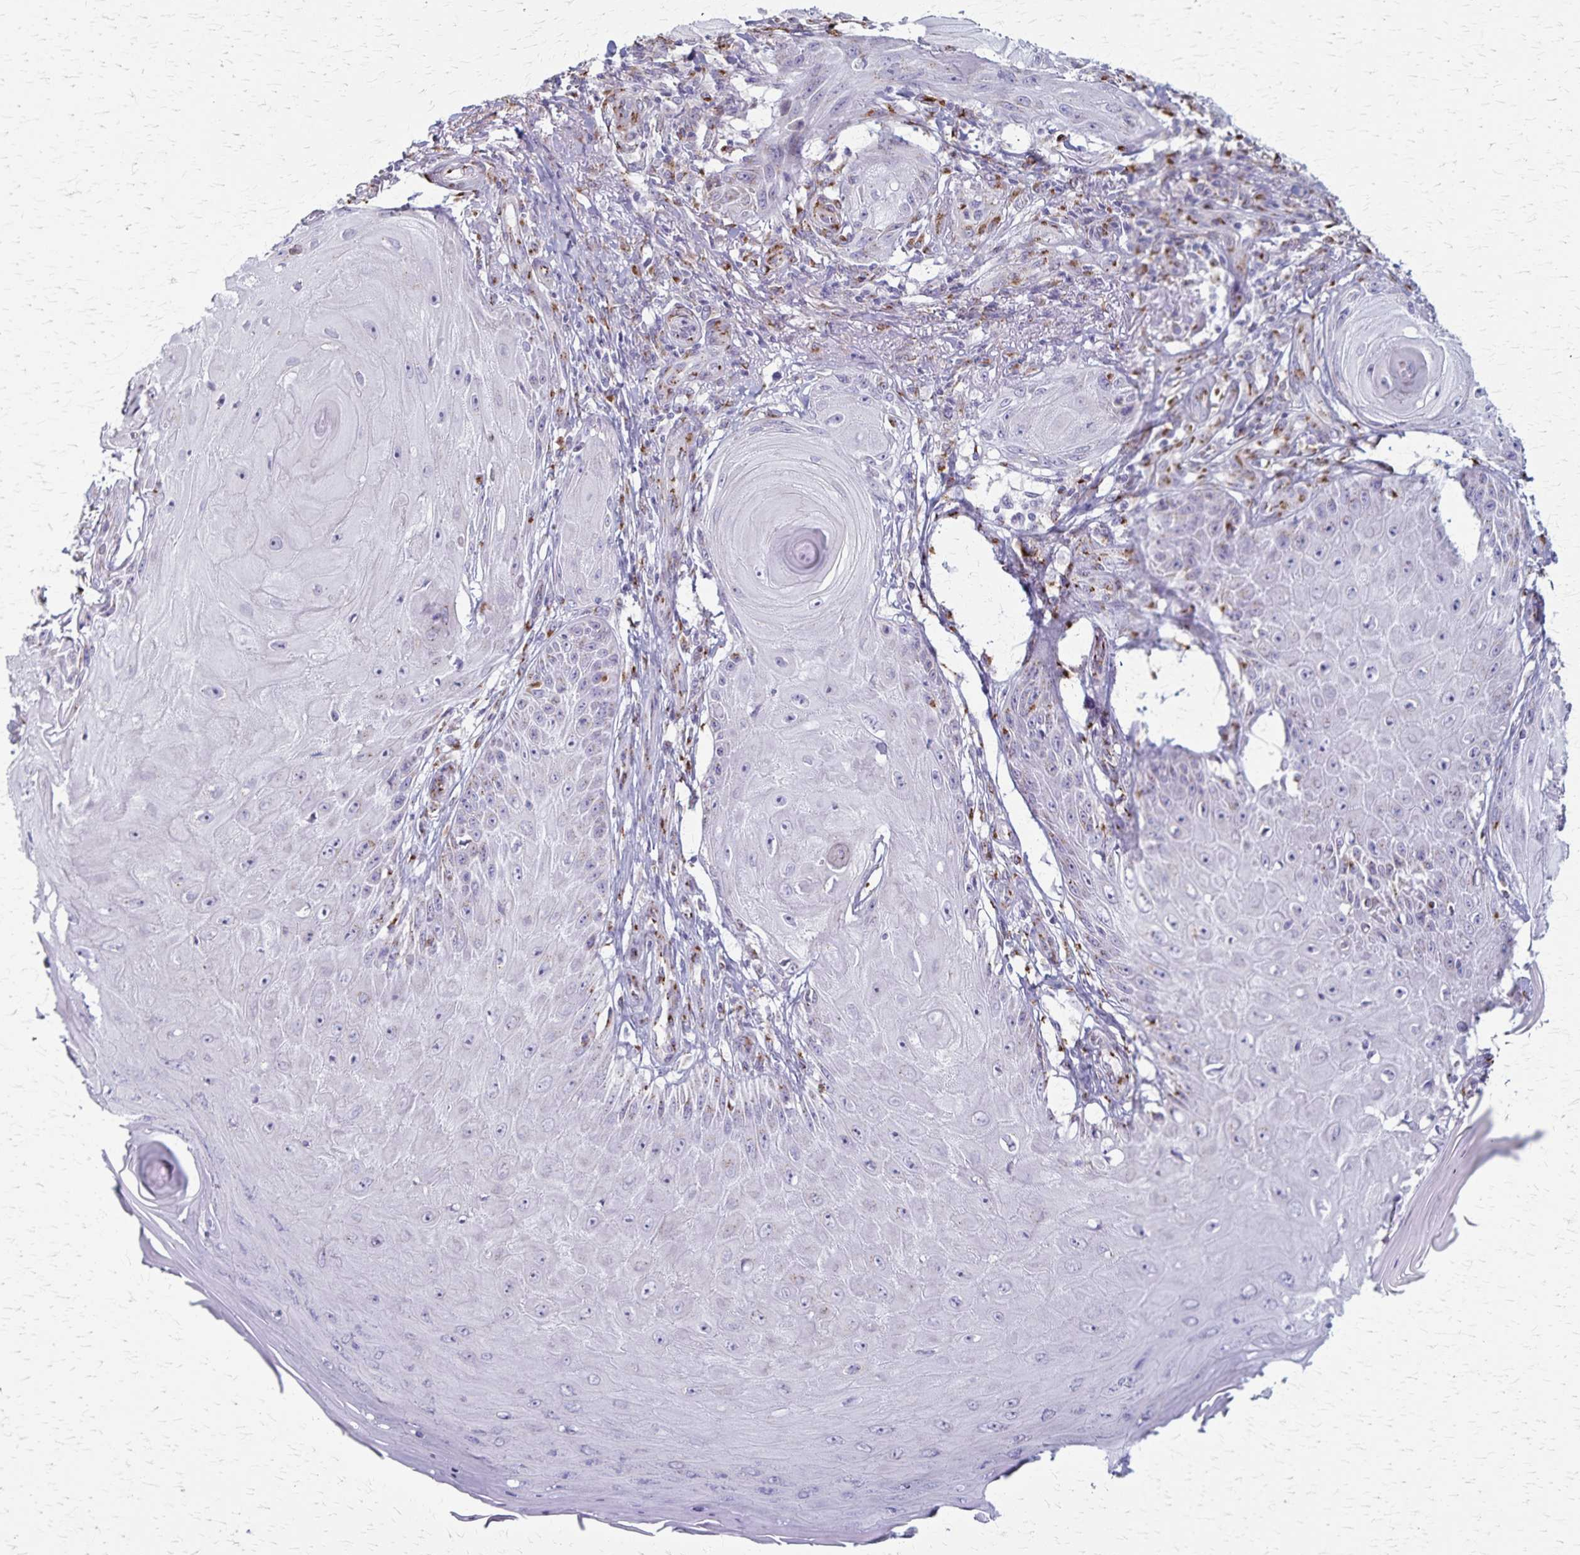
{"staining": {"intensity": "negative", "quantity": "none", "location": "none"}, "tissue": "skin cancer", "cell_type": "Tumor cells", "image_type": "cancer", "snomed": [{"axis": "morphology", "description": "Squamous cell carcinoma, NOS"}, {"axis": "topography", "description": "Skin"}], "caption": "IHC of skin squamous cell carcinoma demonstrates no staining in tumor cells.", "gene": "MCFD2", "patient": {"sex": "female", "age": 77}}